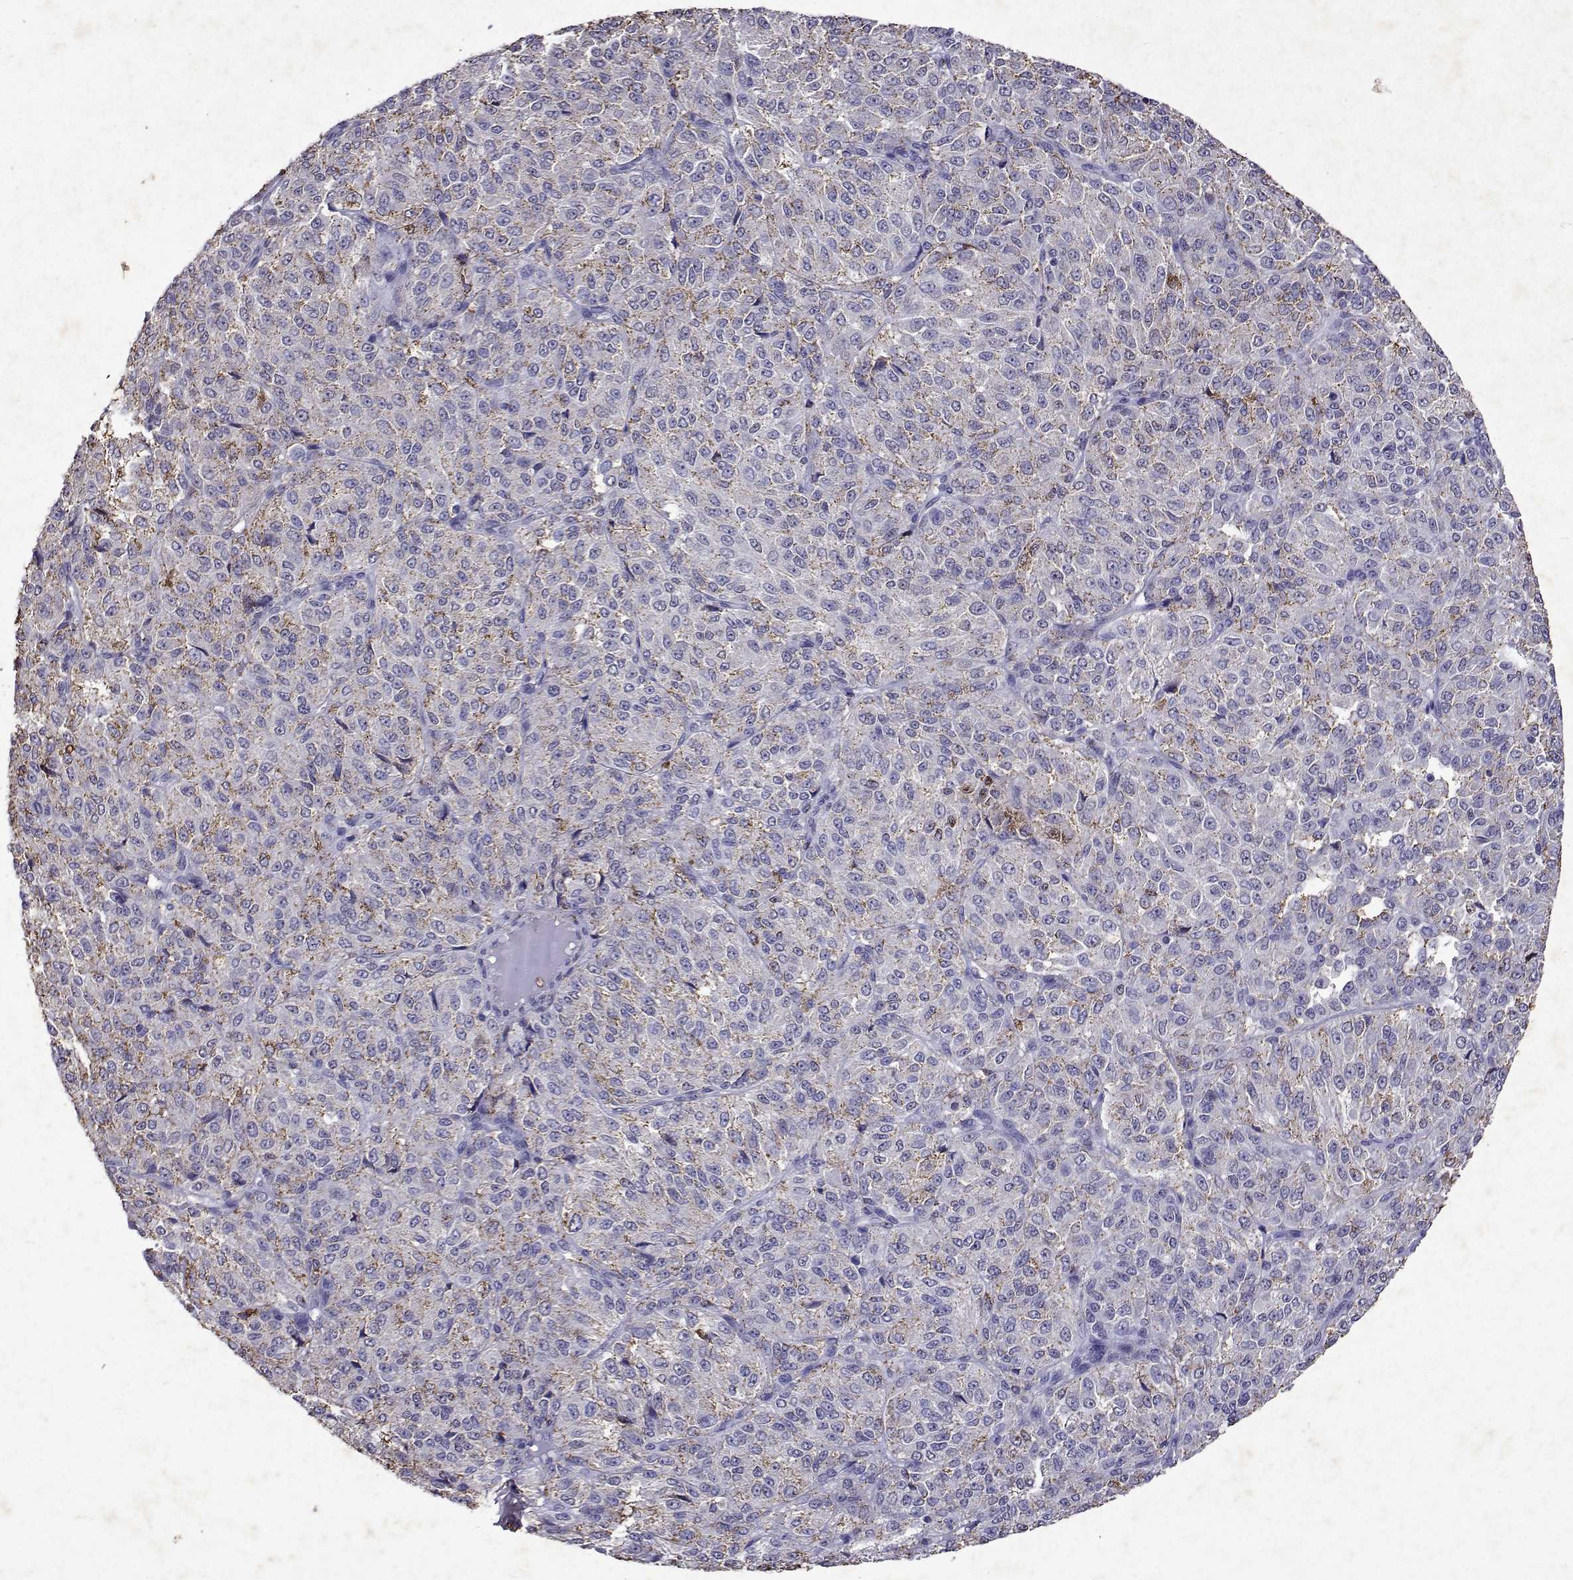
{"staining": {"intensity": "weak", "quantity": "25%-75%", "location": "cytoplasmic/membranous"}, "tissue": "melanoma", "cell_type": "Tumor cells", "image_type": "cancer", "snomed": [{"axis": "morphology", "description": "Malignant melanoma, Metastatic site"}, {"axis": "topography", "description": "Brain"}], "caption": "Melanoma stained with immunohistochemistry (IHC) shows weak cytoplasmic/membranous staining in approximately 25%-75% of tumor cells.", "gene": "DUSP28", "patient": {"sex": "female", "age": 56}}